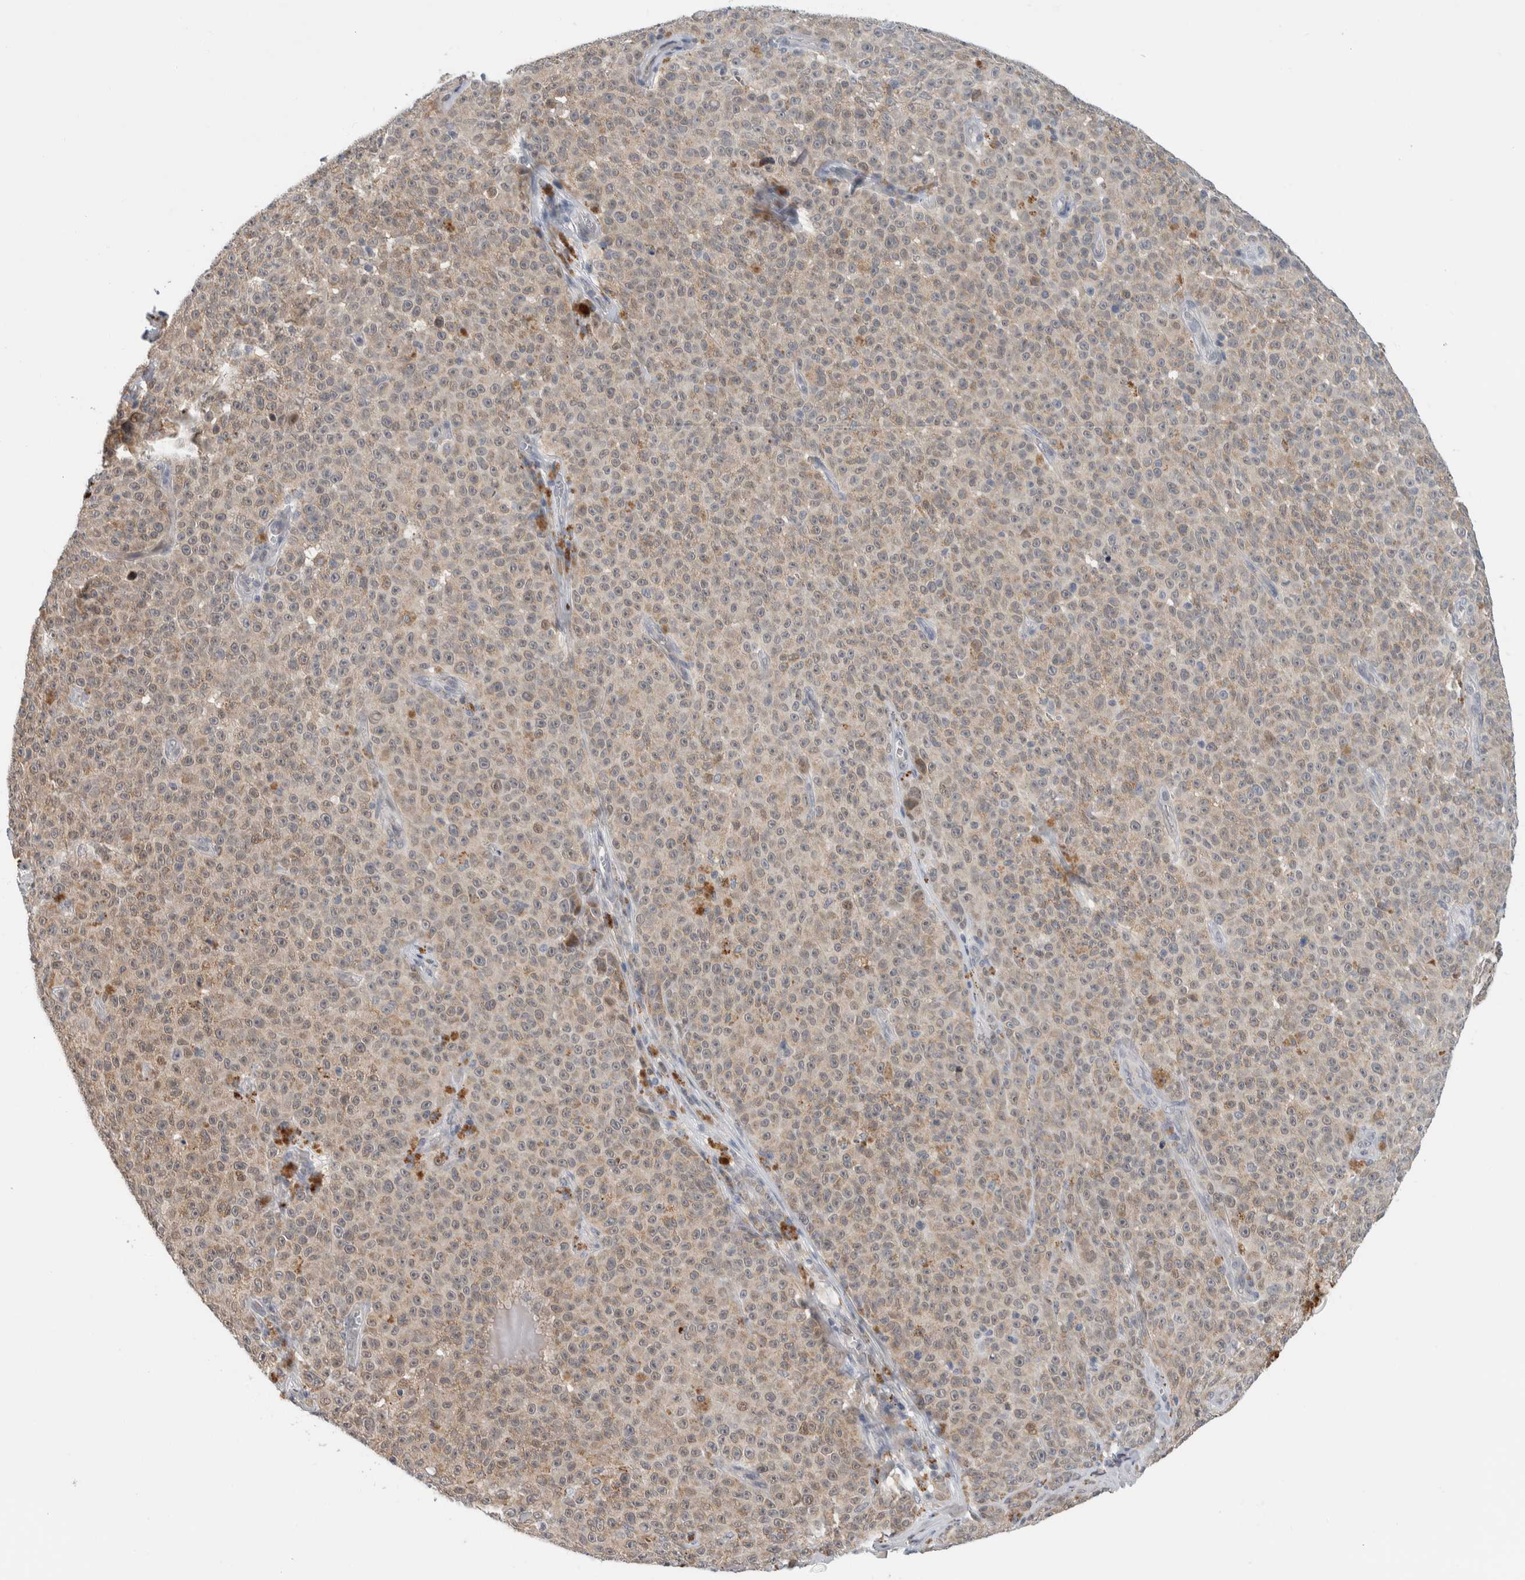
{"staining": {"intensity": "weak", "quantity": ">75%", "location": "cytoplasmic/membranous,nuclear"}, "tissue": "melanoma", "cell_type": "Tumor cells", "image_type": "cancer", "snomed": [{"axis": "morphology", "description": "Malignant melanoma, NOS"}, {"axis": "topography", "description": "Skin"}], "caption": "Protein analysis of melanoma tissue demonstrates weak cytoplasmic/membranous and nuclear expression in about >75% of tumor cells. (Stains: DAB in brown, nuclei in blue, Microscopy: brightfield microscopy at high magnification).", "gene": "SHPK", "patient": {"sex": "female", "age": 82}}